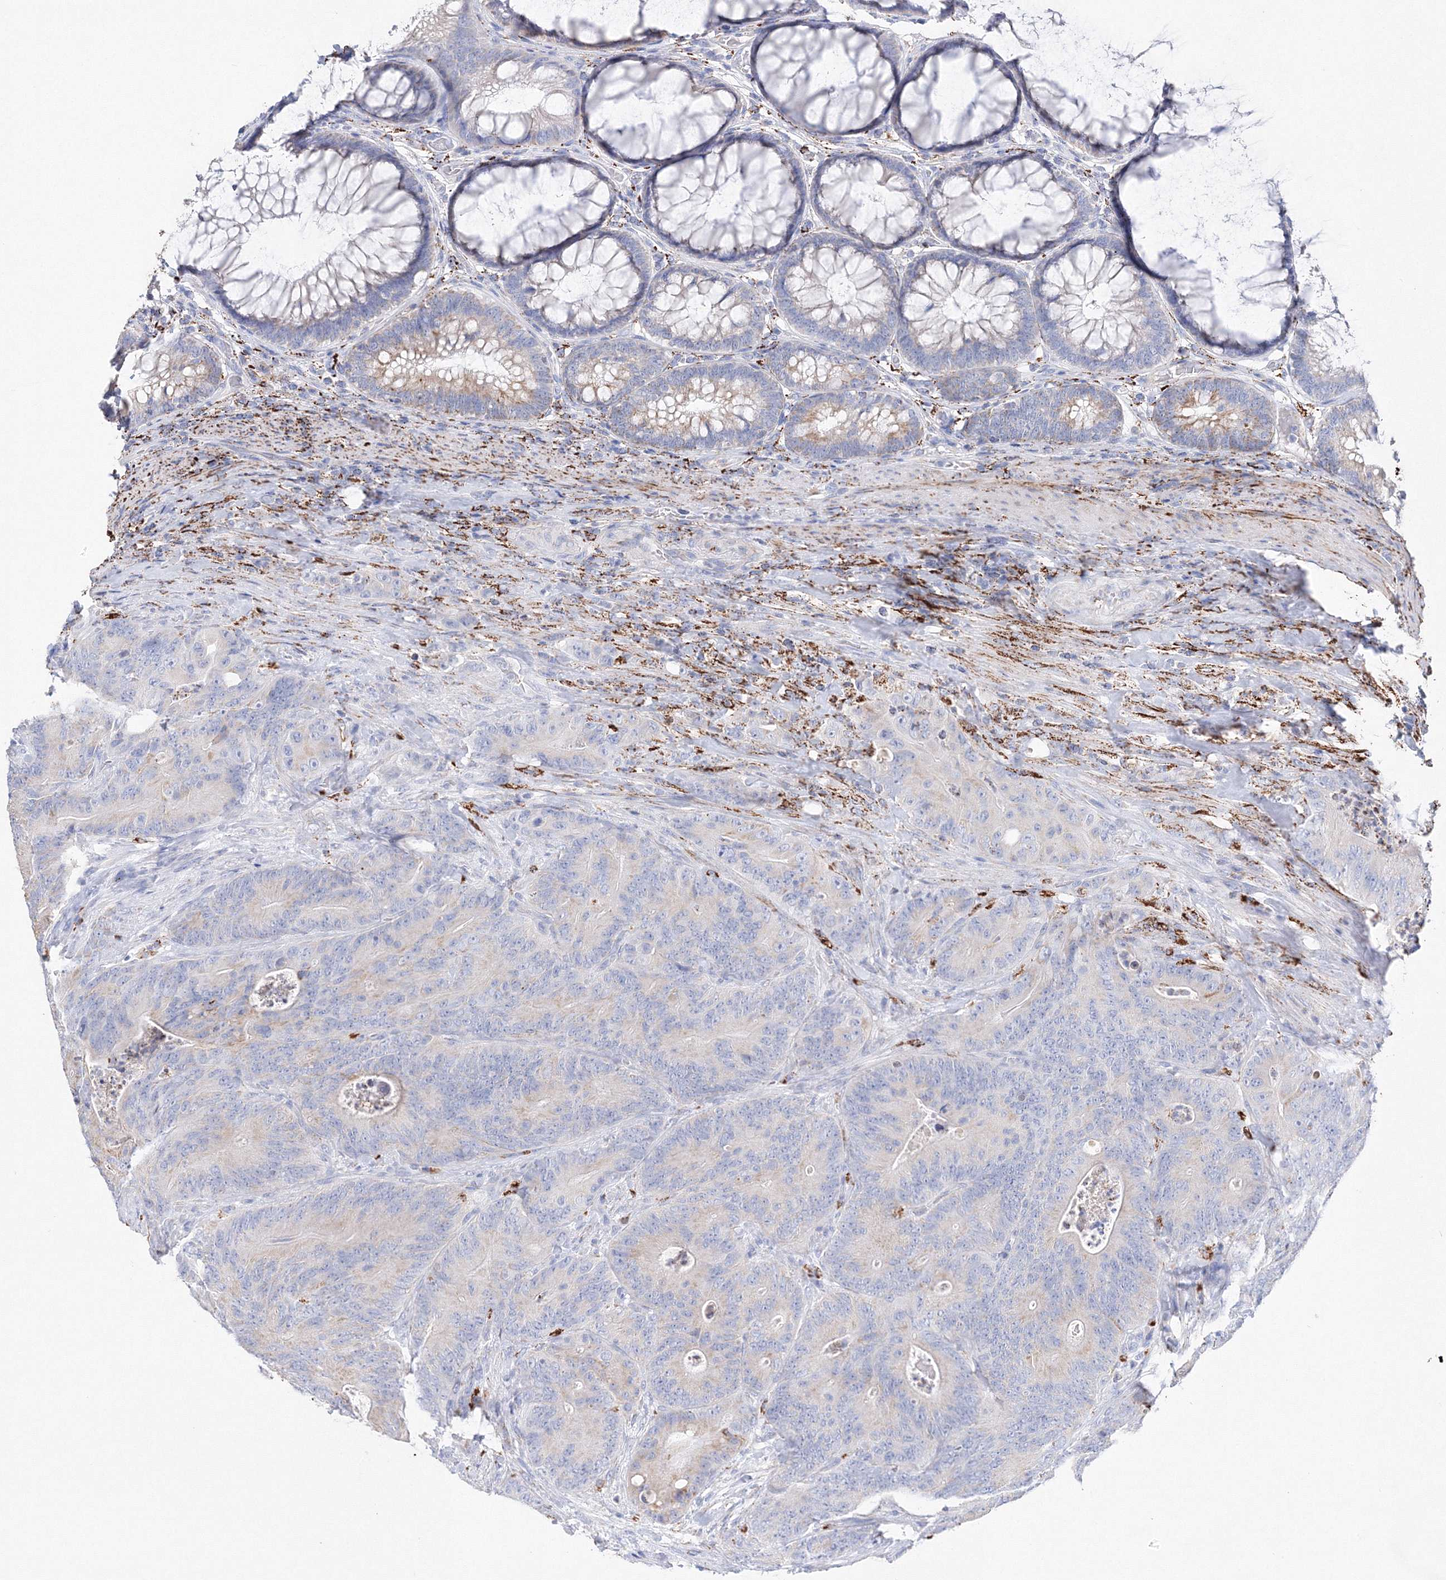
{"staining": {"intensity": "negative", "quantity": "none", "location": "none"}, "tissue": "colorectal cancer", "cell_type": "Tumor cells", "image_type": "cancer", "snomed": [{"axis": "morphology", "description": "Normal tissue, NOS"}, {"axis": "topography", "description": "Colon"}], "caption": "Immunohistochemical staining of colorectal cancer reveals no significant positivity in tumor cells.", "gene": "MERTK", "patient": {"sex": "female", "age": 82}}